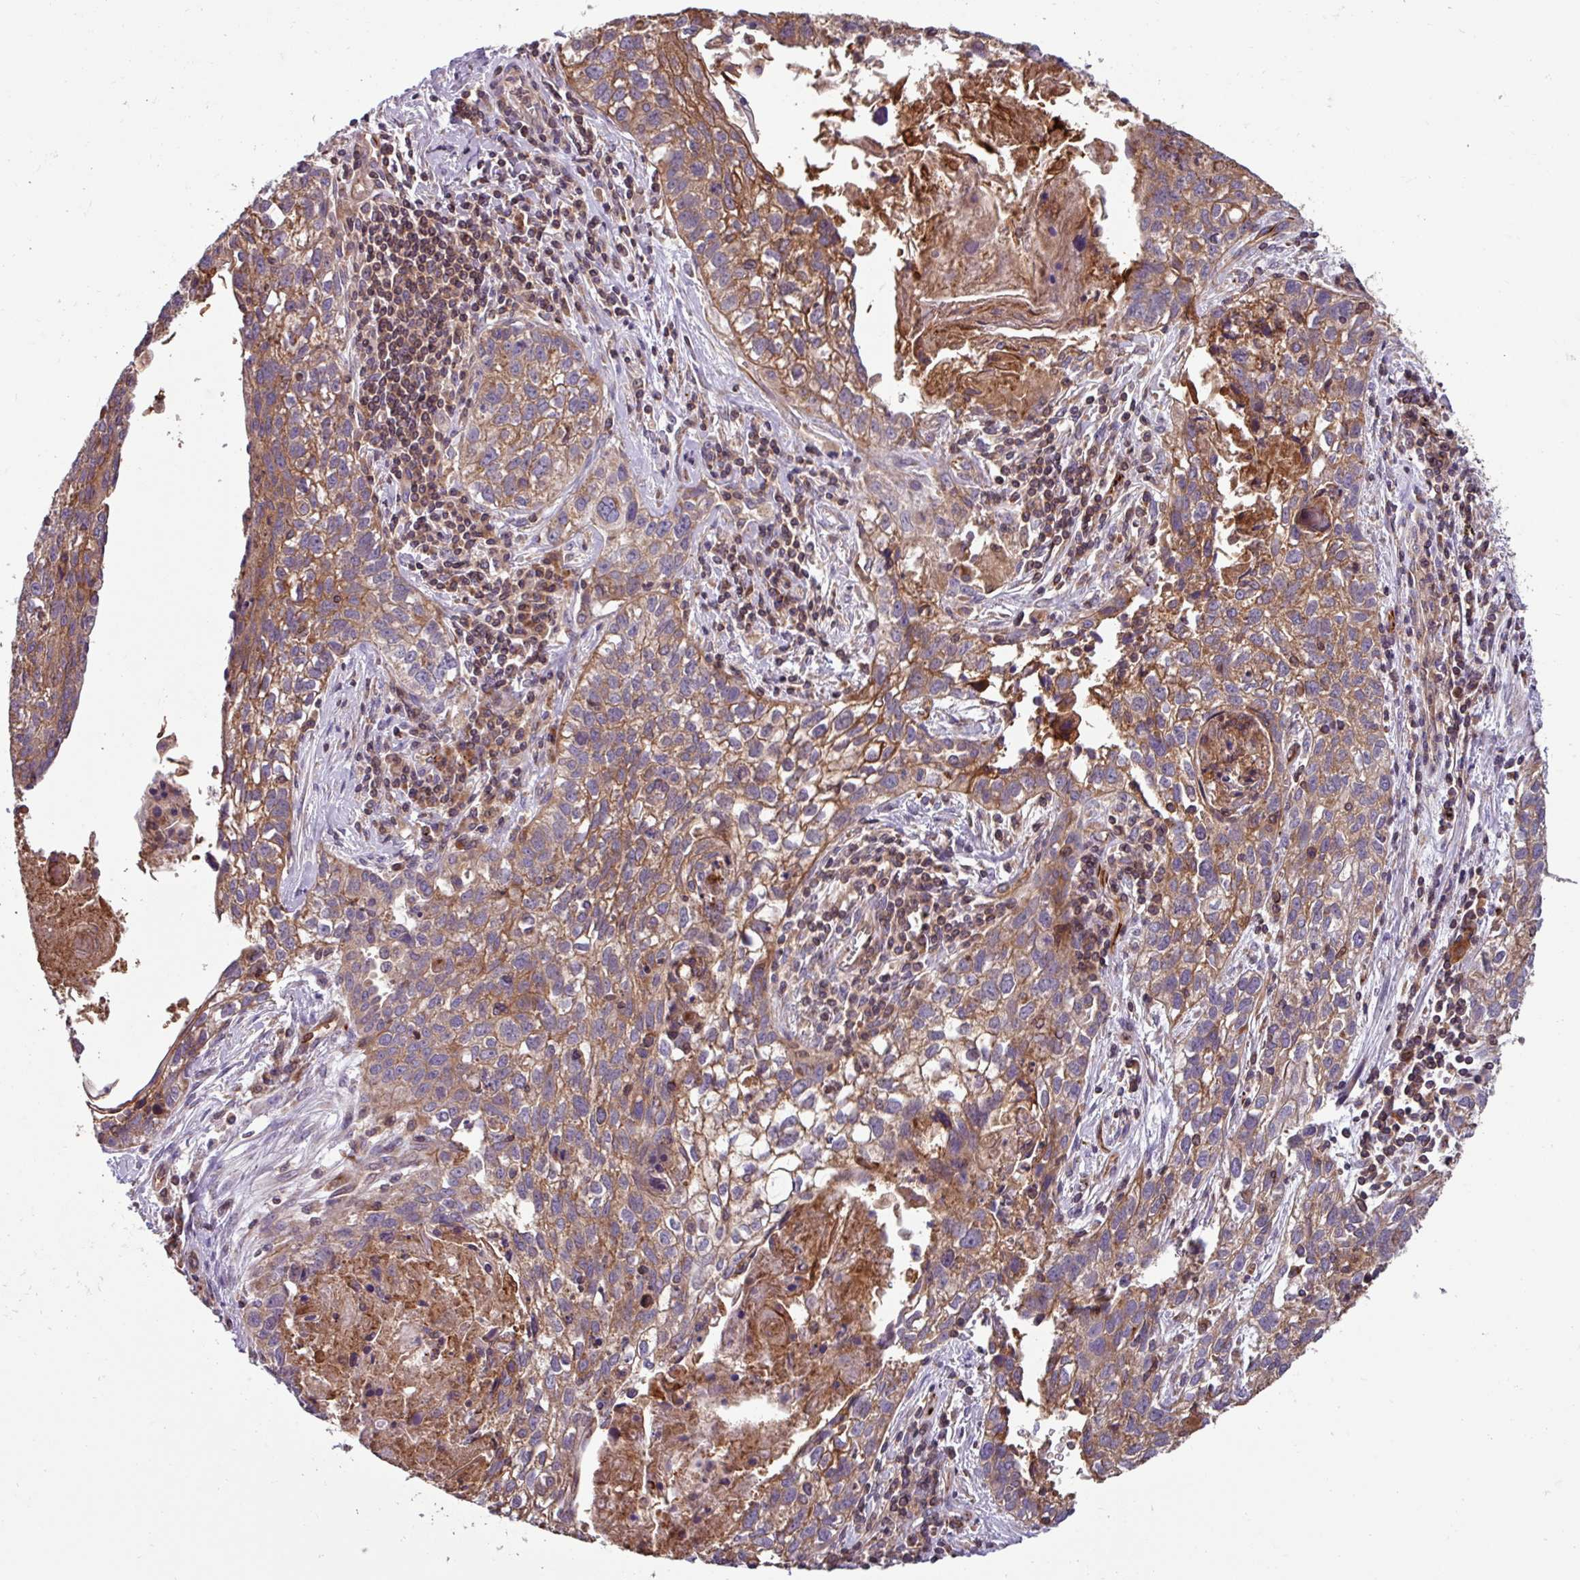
{"staining": {"intensity": "moderate", "quantity": ">75%", "location": "cytoplasmic/membranous"}, "tissue": "lung cancer", "cell_type": "Tumor cells", "image_type": "cancer", "snomed": [{"axis": "morphology", "description": "Squamous cell carcinoma, NOS"}, {"axis": "topography", "description": "Lung"}], "caption": "A high-resolution histopathology image shows IHC staining of lung cancer, which demonstrates moderate cytoplasmic/membranous staining in approximately >75% of tumor cells.", "gene": "PLEKHD1", "patient": {"sex": "male", "age": 74}}